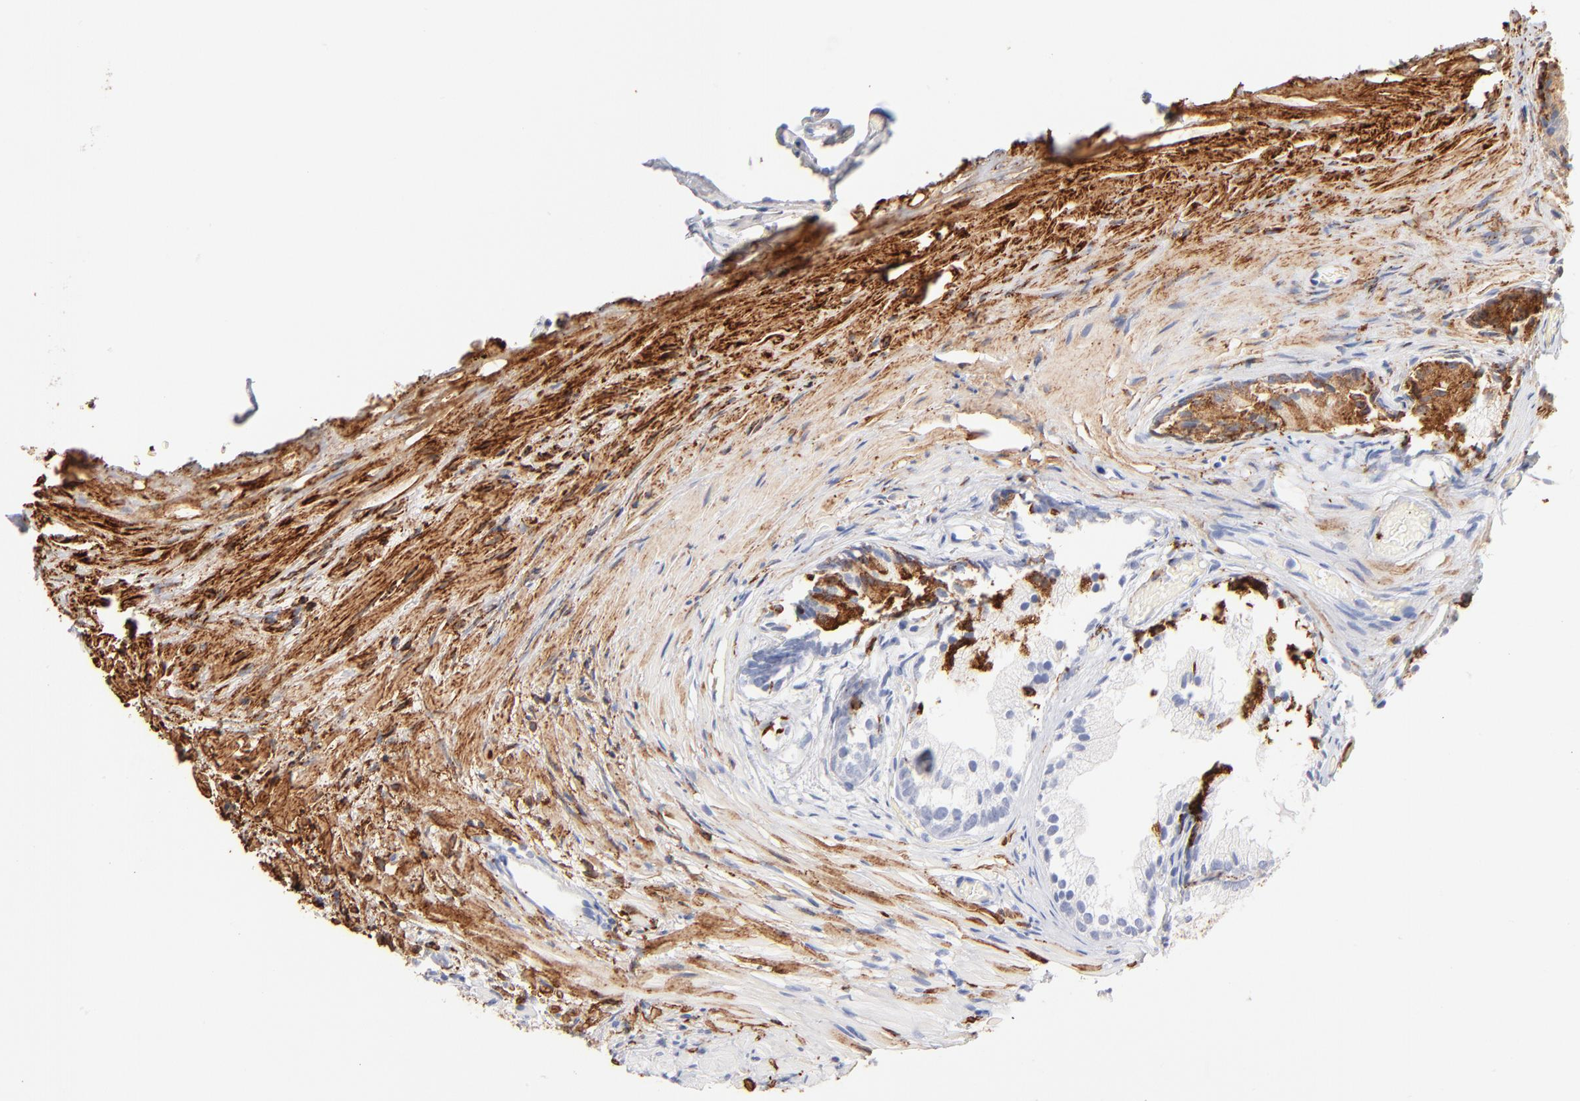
{"staining": {"intensity": "moderate", "quantity": "<25%", "location": "cytoplasmic/membranous"}, "tissue": "prostate", "cell_type": "Glandular cells", "image_type": "normal", "snomed": [{"axis": "morphology", "description": "Normal tissue, NOS"}, {"axis": "topography", "description": "Prostate"}], "caption": "This photomicrograph demonstrates immunohistochemistry (IHC) staining of unremarkable prostate, with low moderate cytoplasmic/membranous staining in approximately <25% of glandular cells.", "gene": "APOH", "patient": {"sex": "male", "age": 76}}